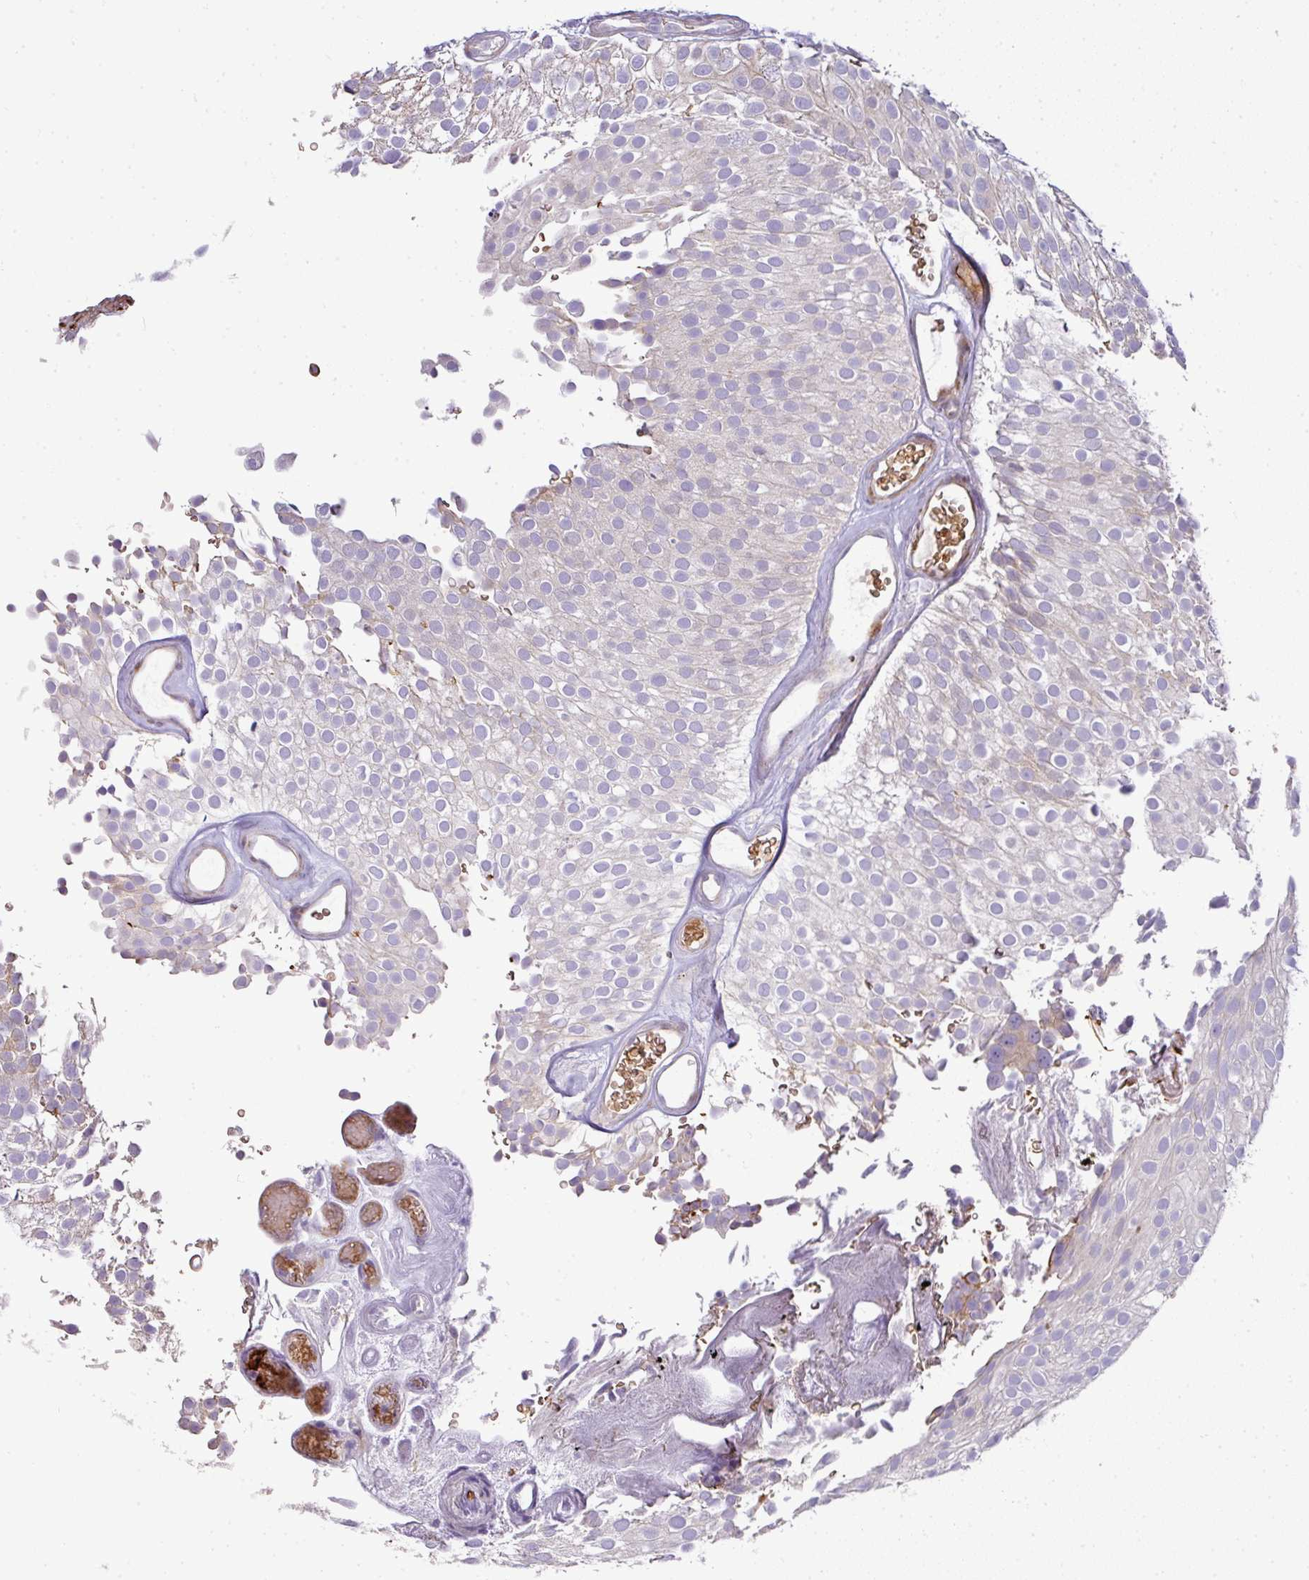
{"staining": {"intensity": "moderate", "quantity": "<25%", "location": "cytoplasmic/membranous"}, "tissue": "urothelial cancer", "cell_type": "Tumor cells", "image_type": "cancer", "snomed": [{"axis": "morphology", "description": "Urothelial carcinoma, Low grade"}, {"axis": "topography", "description": "Urinary bladder"}], "caption": "The immunohistochemical stain labels moderate cytoplasmic/membranous positivity in tumor cells of urothelial cancer tissue.", "gene": "ATP6V1F", "patient": {"sex": "male", "age": 78}}